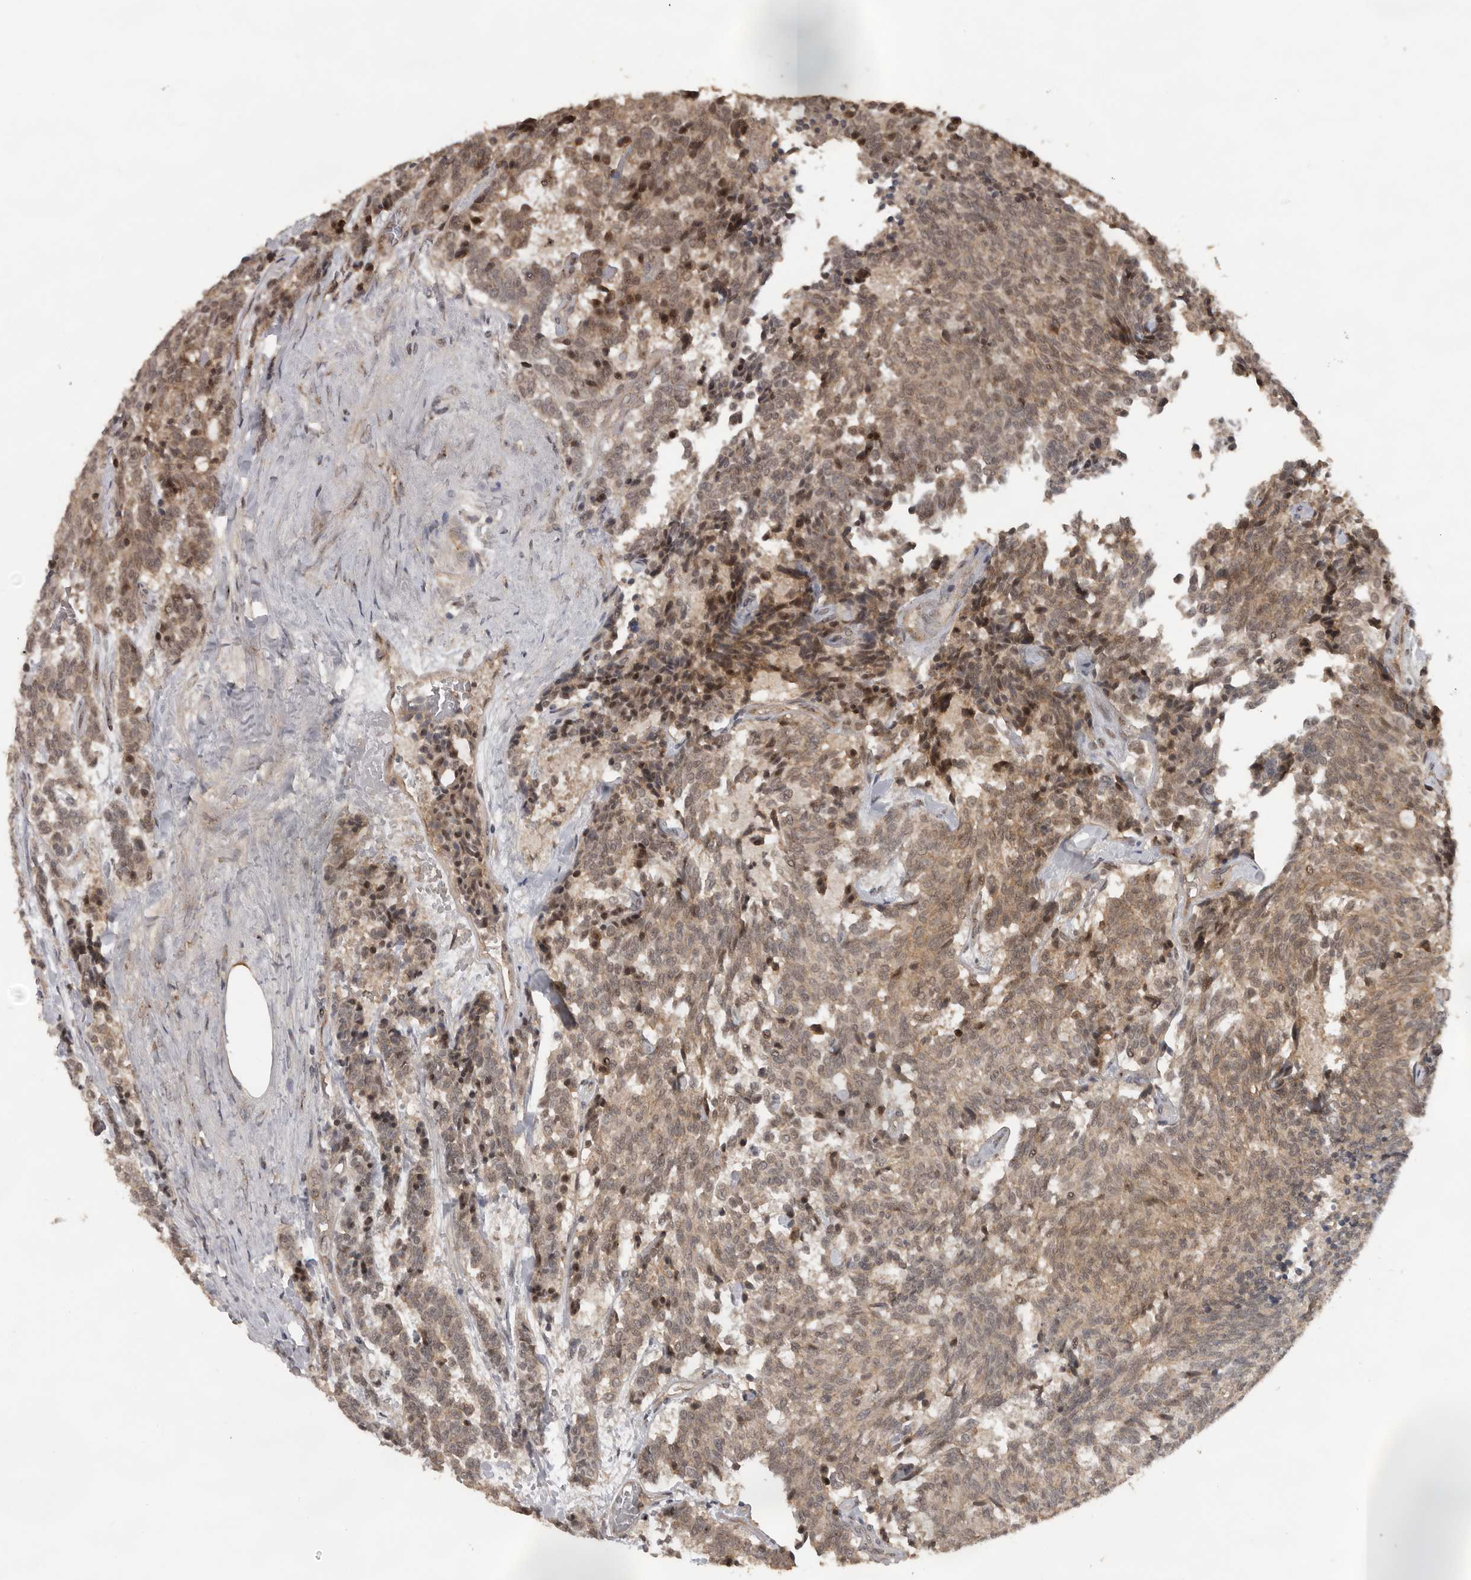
{"staining": {"intensity": "moderate", "quantity": ">75%", "location": "cytoplasmic/membranous,nuclear"}, "tissue": "carcinoid", "cell_type": "Tumor cells", "image_type": "cancer", "snomed": [{"axis": "morphology", "description": "Carcinoid, malignant, NOS"}, {"axis": "topography", "description": "Pancreas"}], "caption": "There is medium levels of moderate cytoplasmic/membranous and nuclear expression in tumor cells of carcinoid, as demonstrated by immunohistochemical staining (brown color).", "gene": "CEP350", "patient": {"sex": "female", "age": 54}}